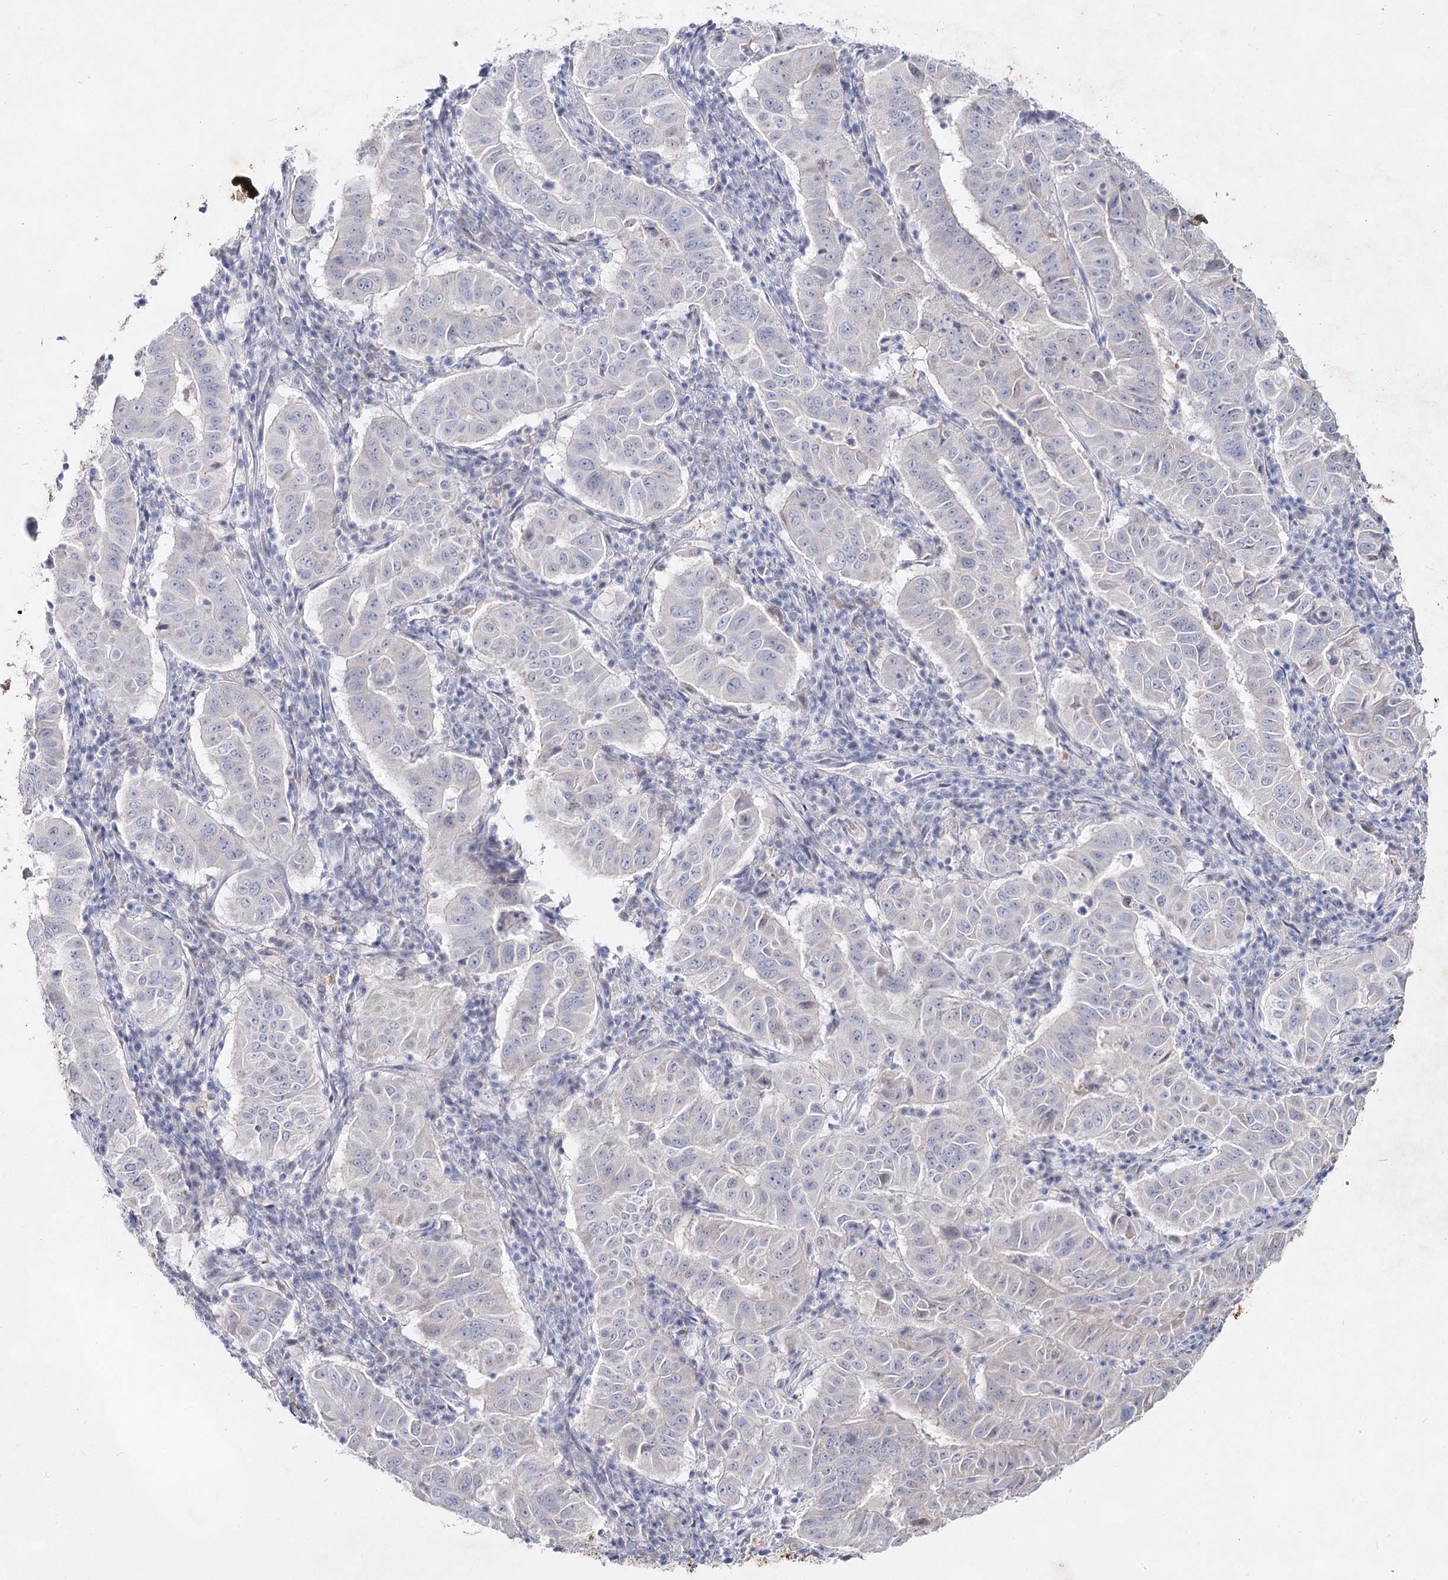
{"staining": {"intensity": "negative", "quantity": "none", "location": "none"}, "tissue": "pancreatic cancer", "cell_type": "Tumor cells", "image_type": "cancer", "snomed": [{"axis": "morphology", "description": "Adenocarcinoma, NOS"}, {"axis": "topography", "description": "Pancreas"}], "caption": "A micrograph of pancreatic adenocarcinoma stained for a protein shows no brown staining in tumor cells.", "gene": "CCDC73", "patient": {"sex": "male", "age": 63}}